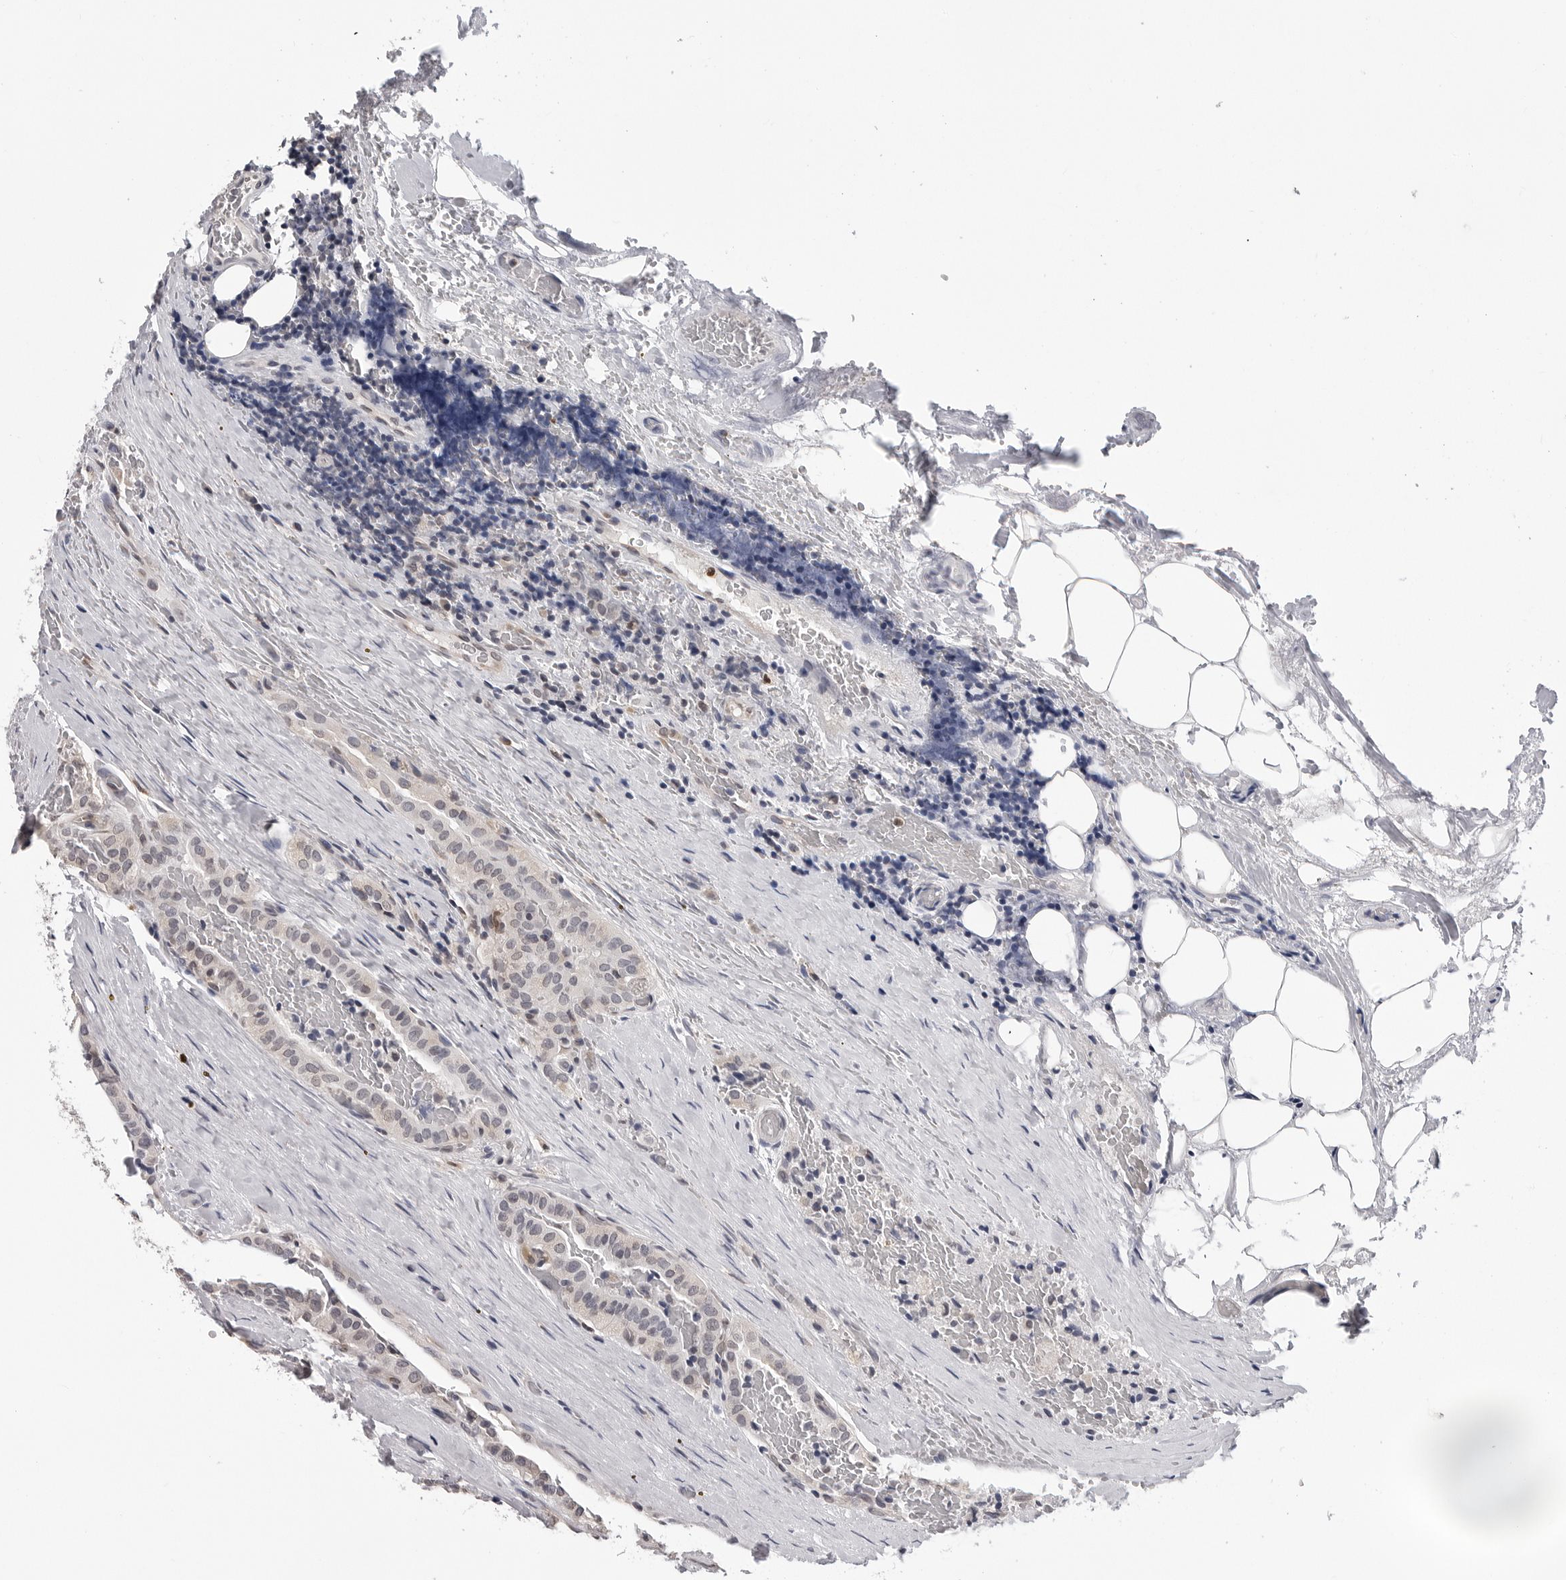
{"staining": {"intensity": "weak", "quantity": "<25%", "location": "nuclear"}, "tissue": "thyroid cancer", "cell_type": "Tumor cells", "image_type": "cancer", "snomed": [{"axis": "morphology", "description": "Papillary adenocarcinoma, NOS"}, {"axis": "topography", "description": "Thyroid gland"}], "caption": "Immunohistochemistry photomicrograph of neoplastic tissue: human thyroid papillary adenocarcinoma stained with DAB demonstrates no significant protein staining in tumor cells.", "gene": "TRMT13", "patient": {"sex": "male", "age": 77}}